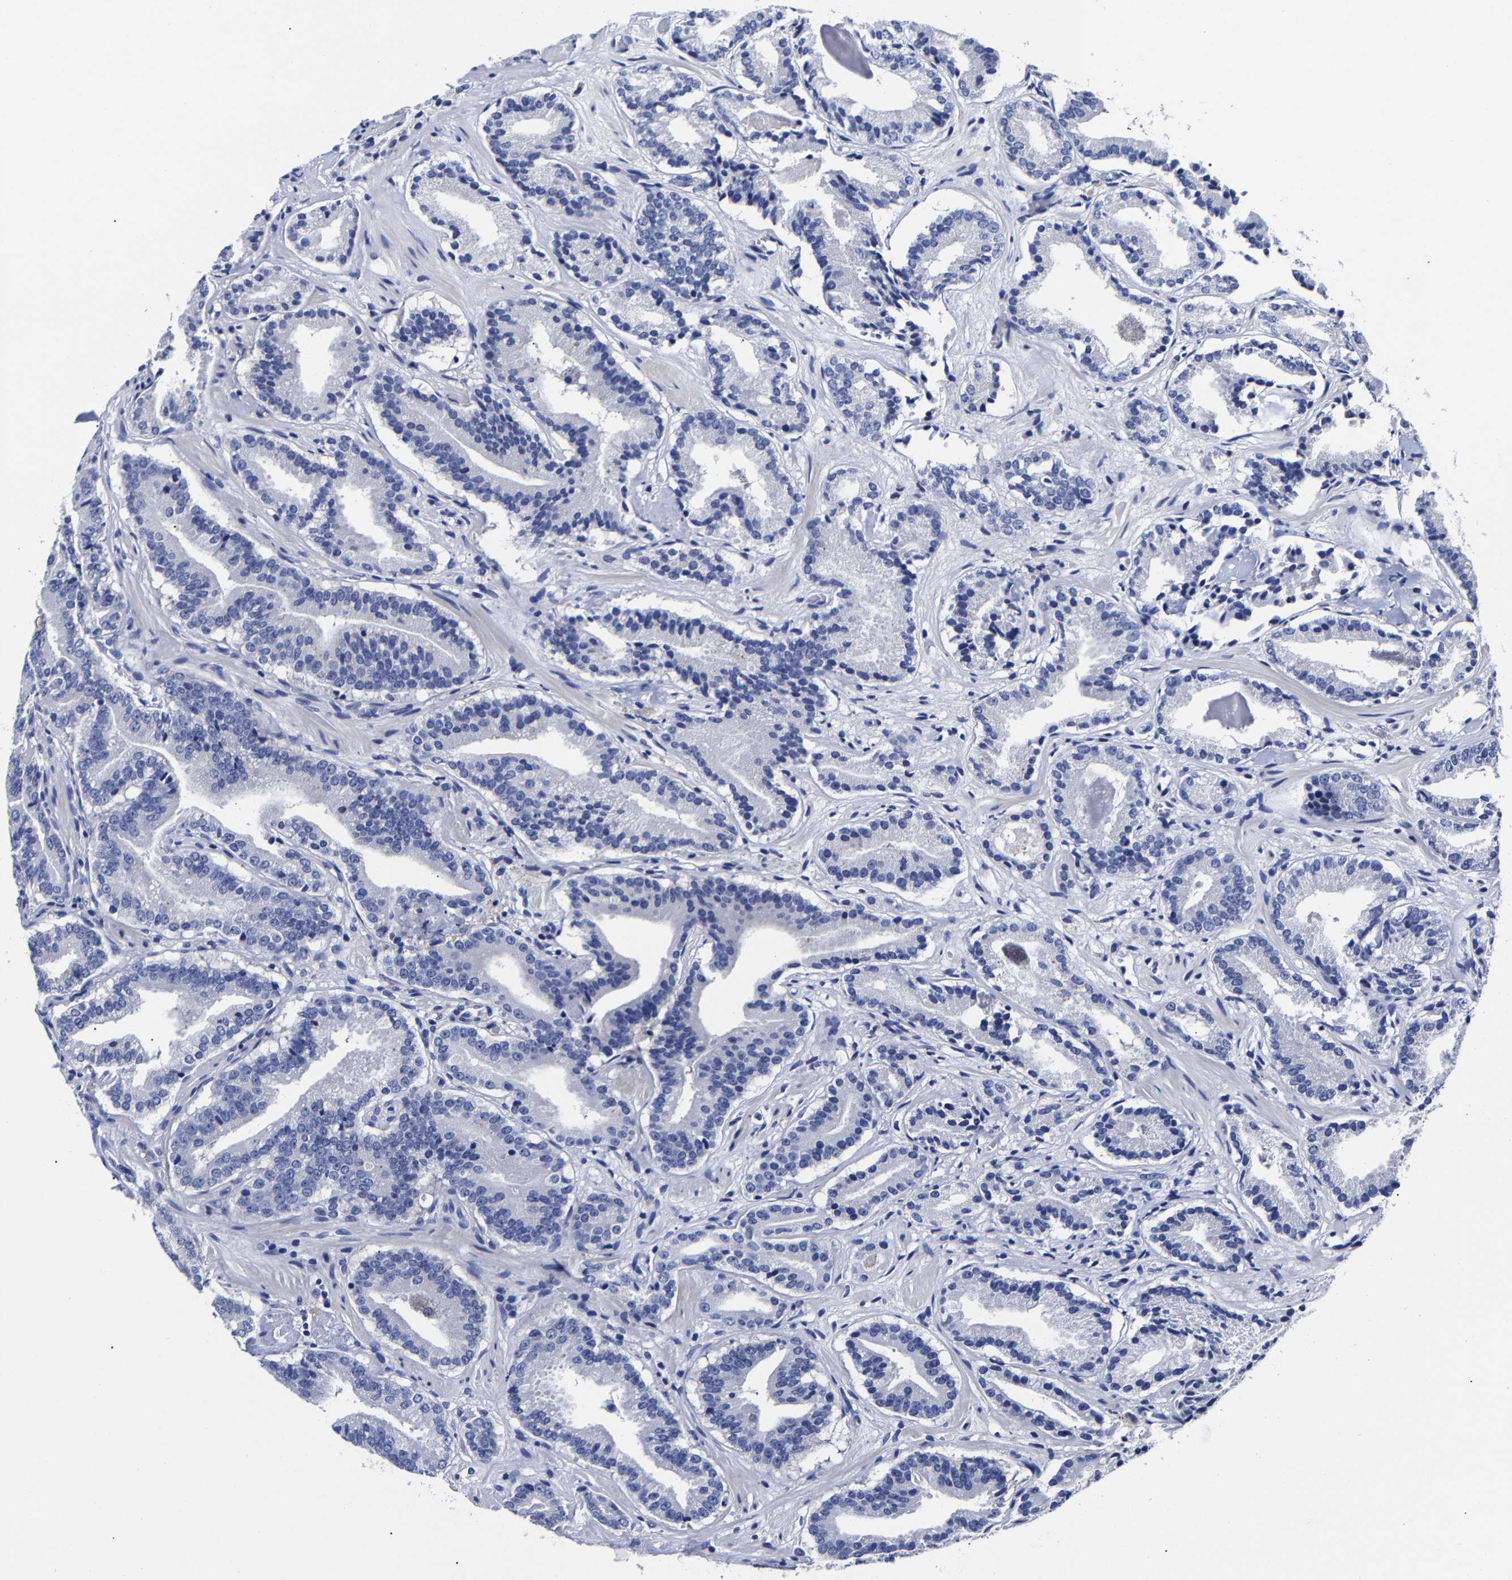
{"staining": {"intensity": "negative", "quantity": "none", "location": "none"}, "tissue": "prostate cancer", "cell_type": "Tumor cells", "image_type": "cancer", "snomed": [{"axis": "morphology", "description": "Adenocarcinoma, Low grade"}, {"axis": "topography", "description": "Prostate"}], "caption": "Prostate cancer was stained to show a protein in brown. There is no significant expression in tumor cells.", "gene": "CPA2", "patient": {"sex": "male", "age": 51}}